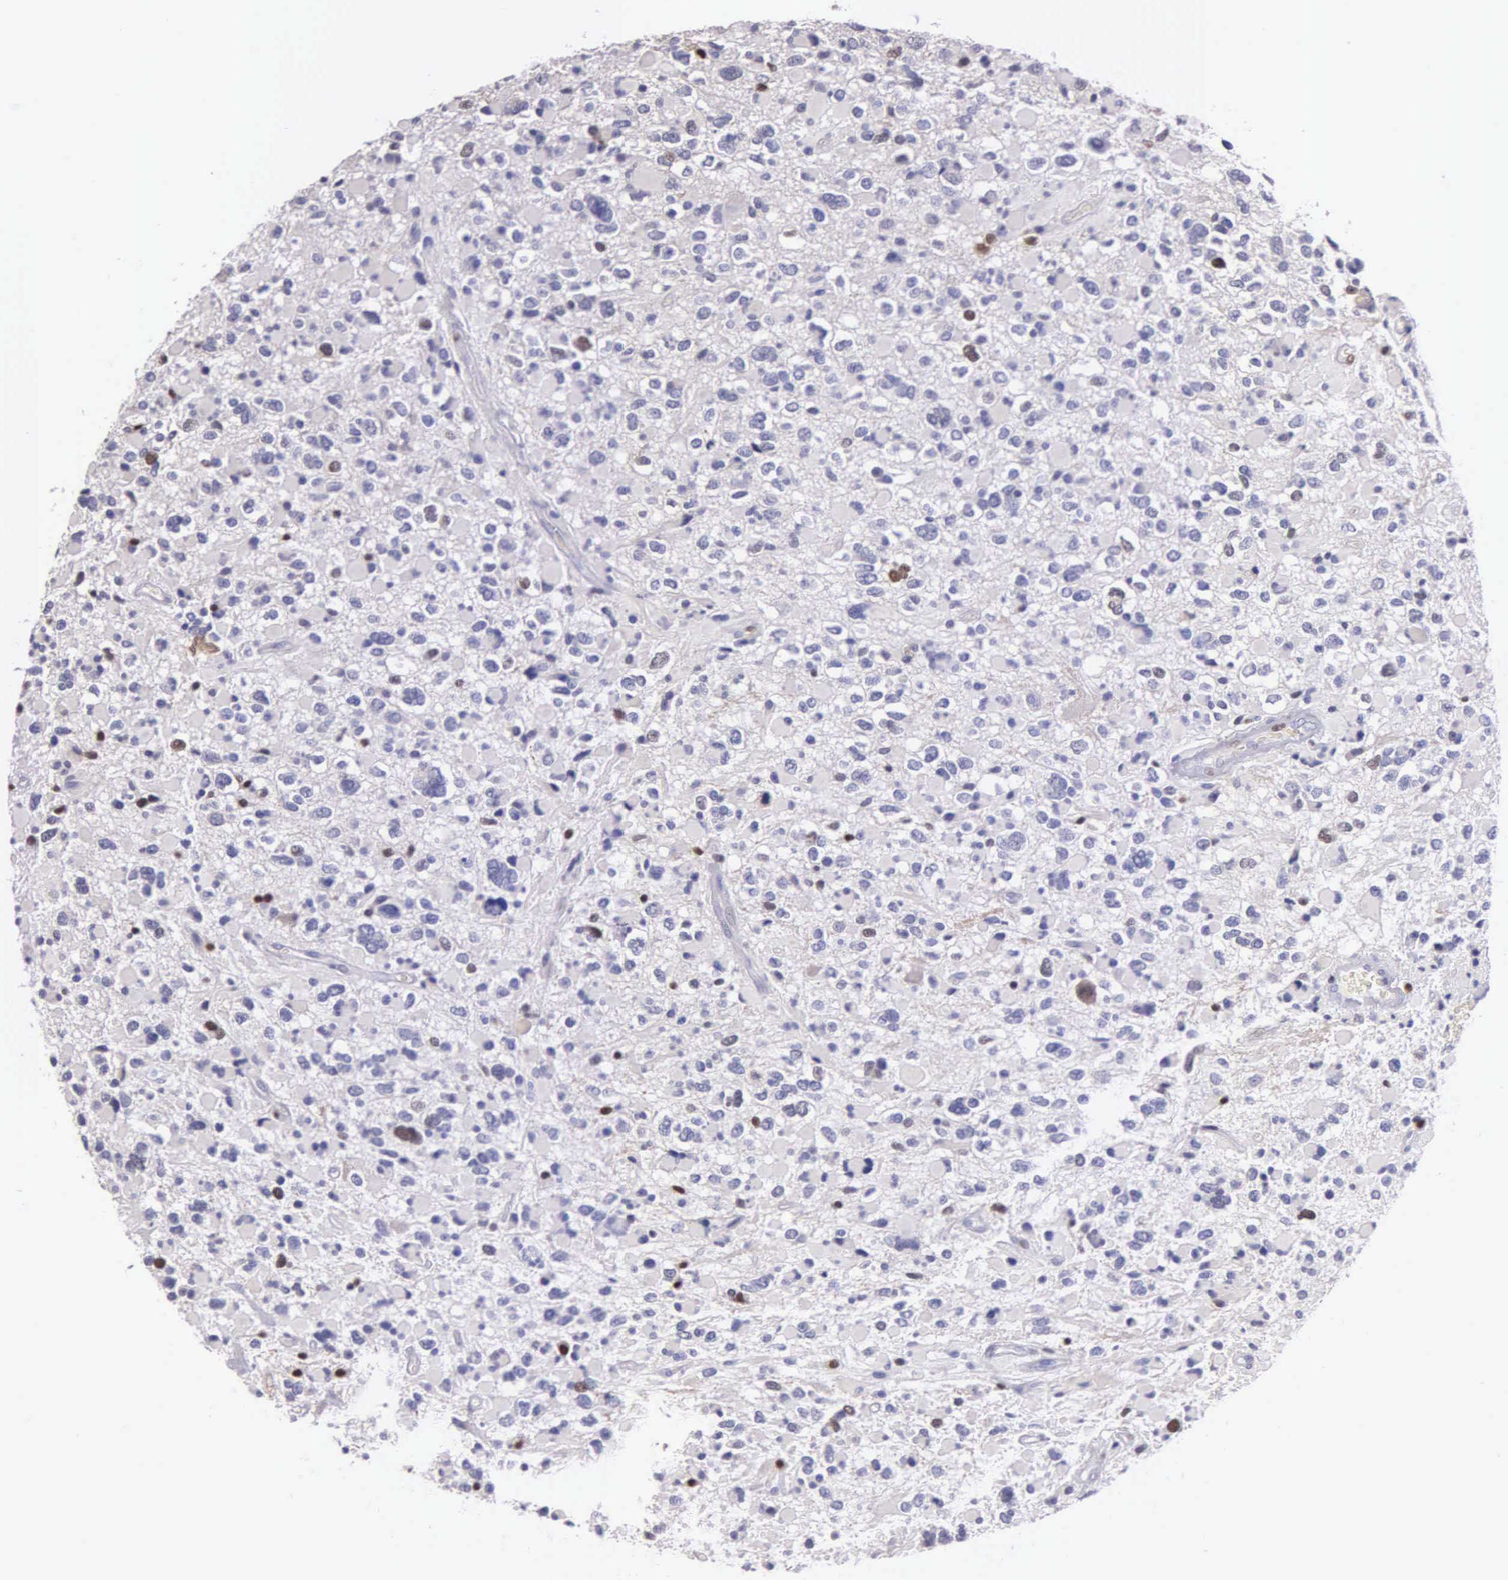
{"staining": {"intensity": "weak", "quantity": "<25%", "location": "nuclear"}, "tissue": "glioma", "cell_type": "Tumor cells", "image_type": "cancer", "snomed": [{"axis": "morphology", "description": "Glioma, malignant, High grade"}, {"axis": "topography", "description": "Brain"}], "caption": "This is an IHC image of malignant high-grade glioma. There is no positivity in tumor cells.", "gene": "MCM5", "patient": {"sex": "female", "age": 37}}